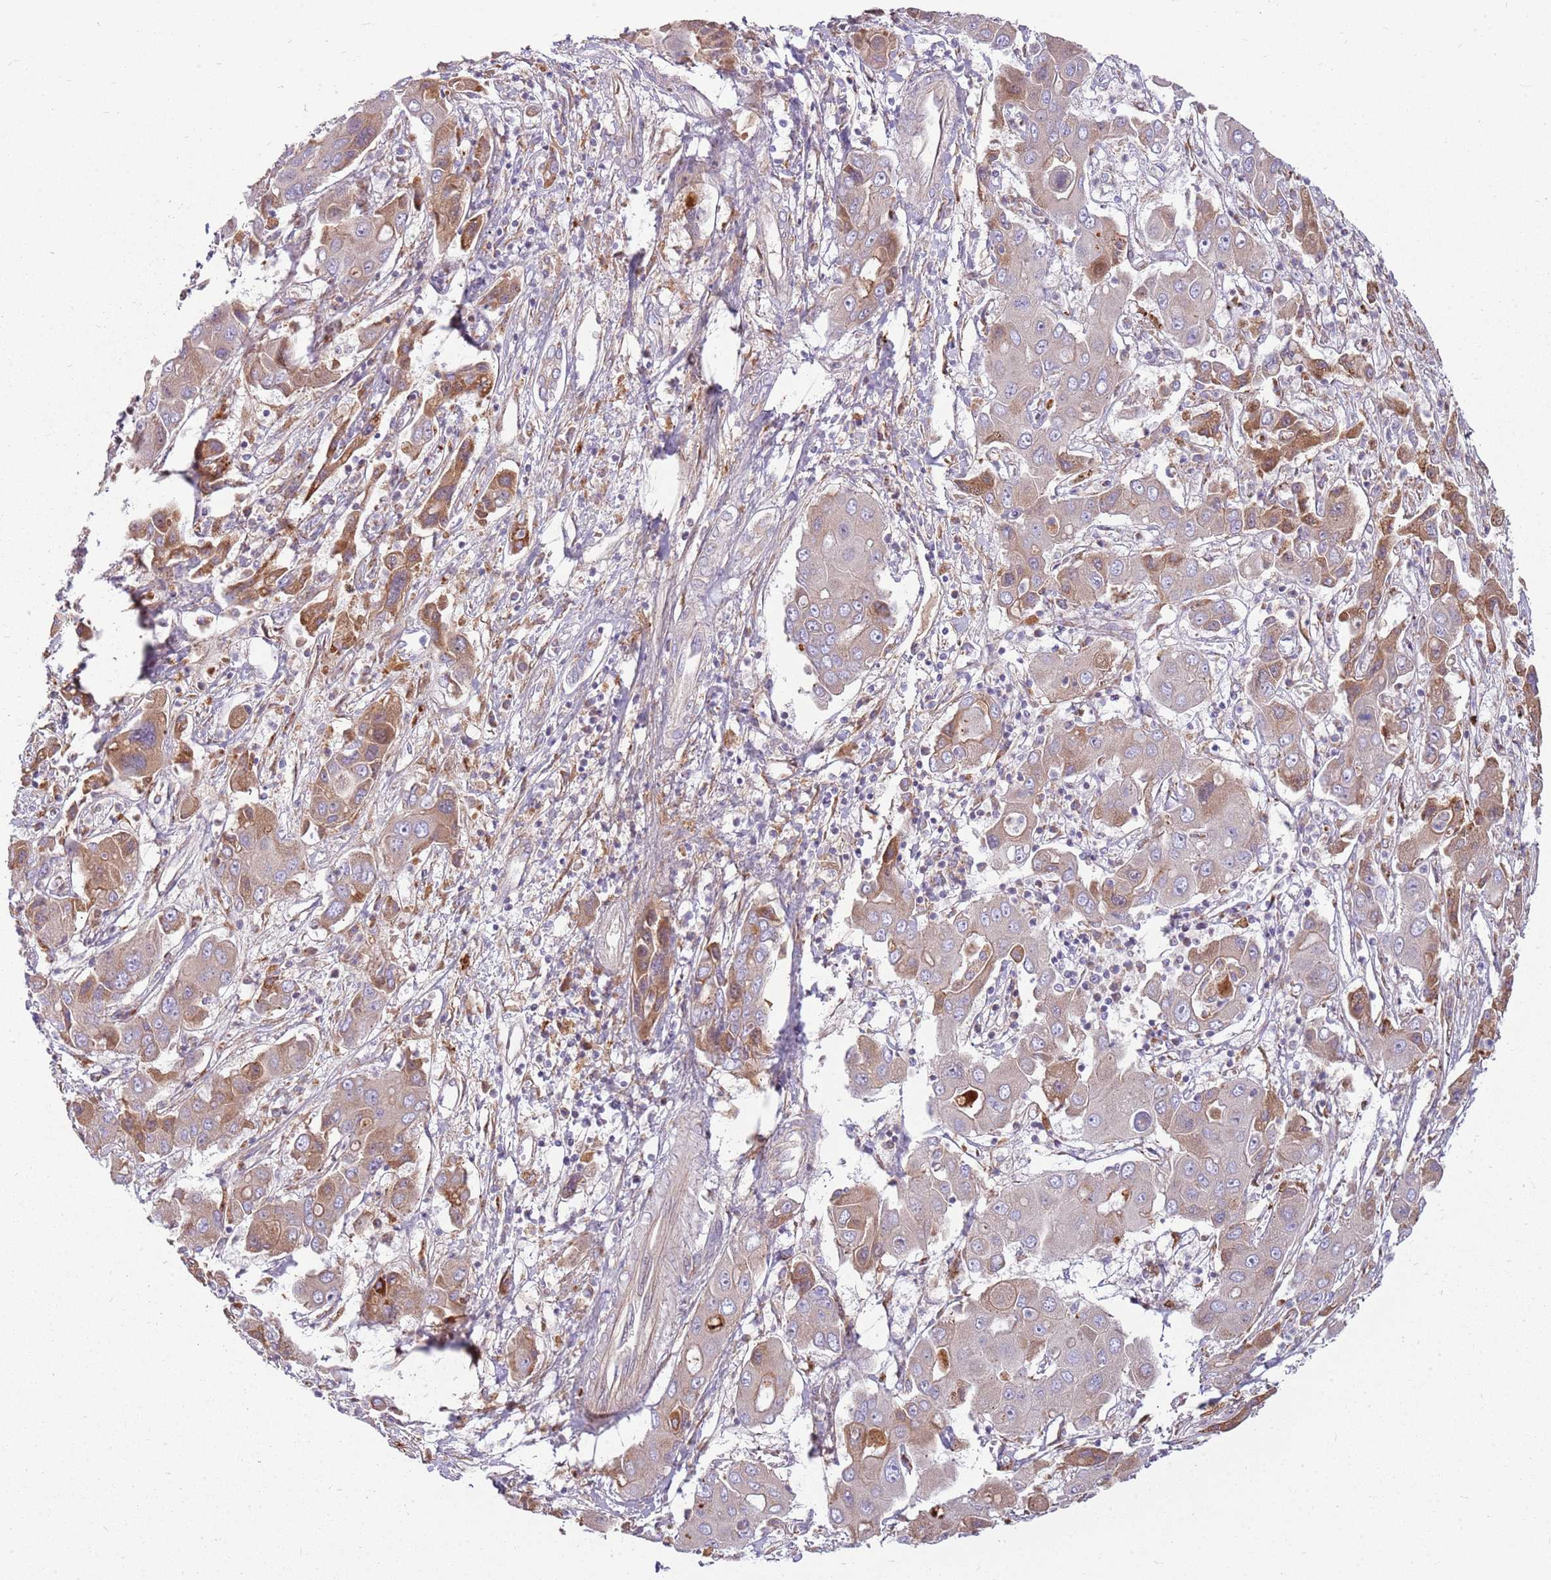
{"staining": {"intensity": "moderate", "quantity": "25%-75%", "location": "cytoplasmic/membranous"}, "tissue": "liver cancer", "cell_type": "Tumor cells", "image_type": "cancer", "snomed": [{"axis": "morphology", "description": "Cholangiocarcinoma"}, {"axis": "topography", "description": "Liver"}], "caption": "This photomicrograph displays immunohistochemistry (IHC) staining of human liver cholangiocarcinoma, with medium moderate cytoplasmic/membranous positivity in about 25%-75% of tumor cells.", "gene": "EMC1", "patient": {"sex": "male", "age": 67}}